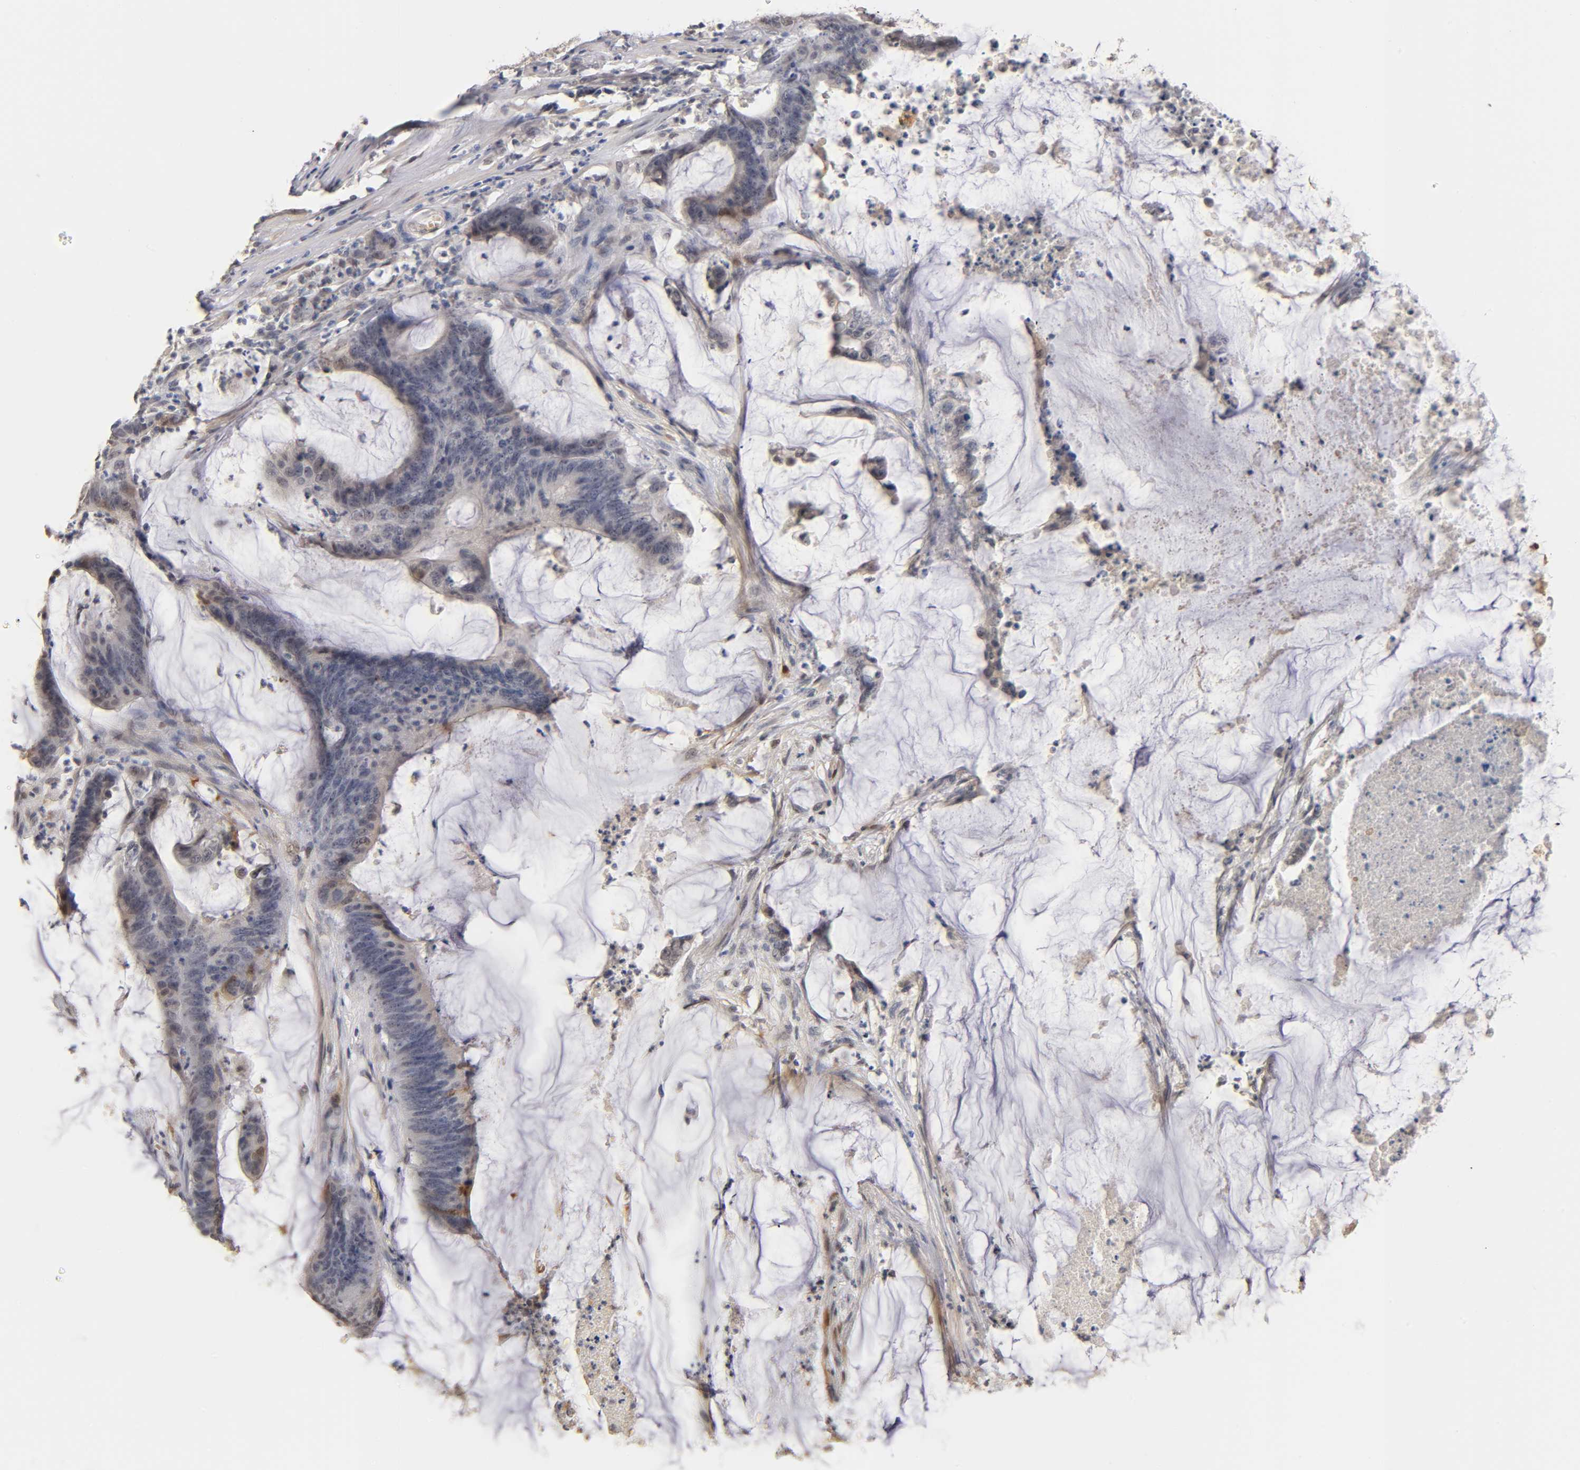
{"staining": {"intensity": "weak", "quantity": "<25%", "location": "cytoplasmic/membranous,nuclear"}, "tissue": "colorectal cancer", "cell_type": "Tumor cells", "image_type": "cancer", "snomed": [{"axis": "morphology", "description": "Adenocarcinoma, NOS"}, {"axis": "topography", "description": "Rectum"}], "caption": "Immunohistochemical staining of human colorectal cancer (adenocarcinoma) reveals no significant expression in tumor cells.", "gene": "CRABP2", "patient": {"sex": "female", "age": 66}}